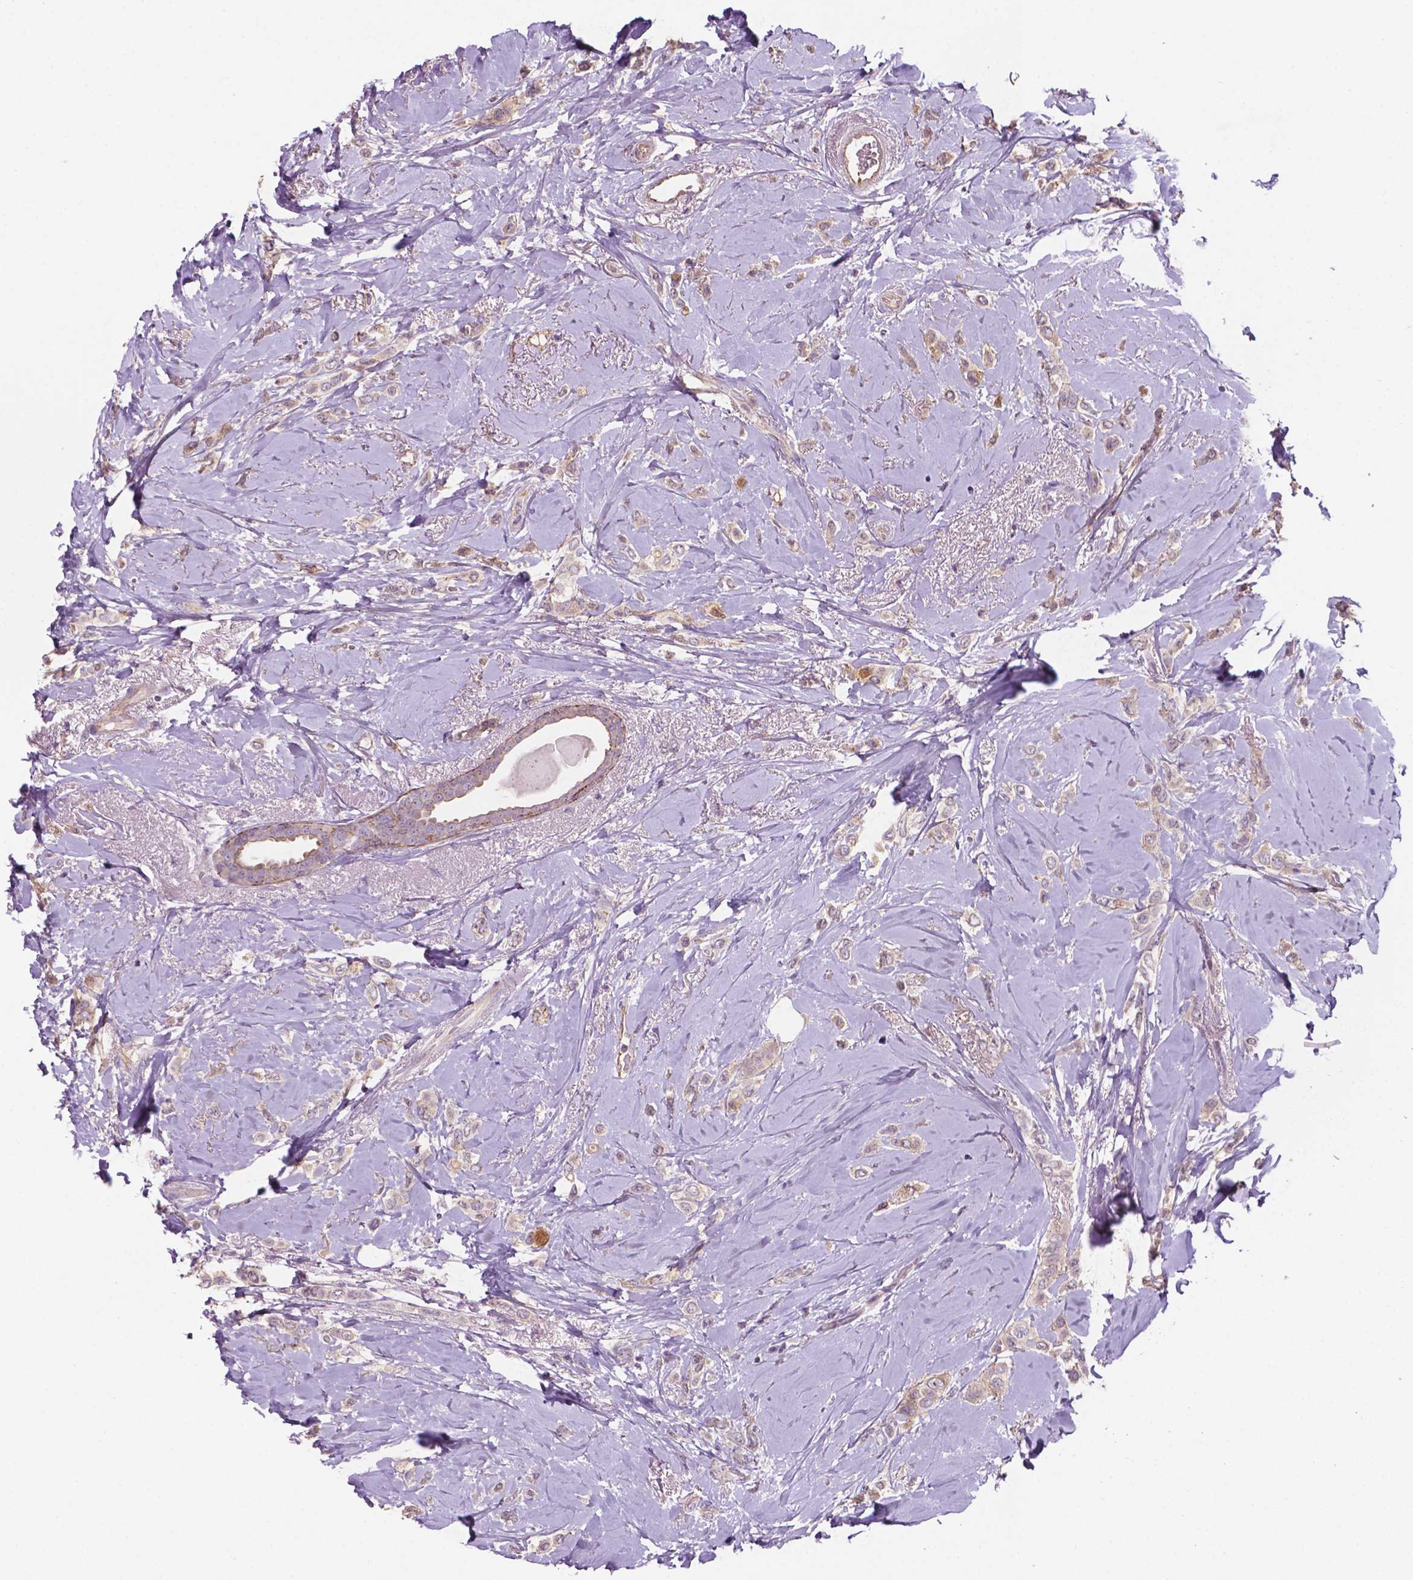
{"staining": {"intensity": "weak", "quantity": "25%-75%", "location": "cytoplasmic/membranous"}, "tissue": "breast cancer", "cell_type": "Tumor cells", "image_type": "cancer", "snomed": [{"axis": "morphology", "description": "Lobular carcinoma"}, {"axis": "topography", "description": "Breast"}], "caption": "Protein analysis of breast lobular carcinoma tissue demonstrates weak cytoplasmic/membranous positivity in approximately 25%-75% of tumor cells.", "gene": "ARL5C", "patient": {"sex": "female", "age": 66}}